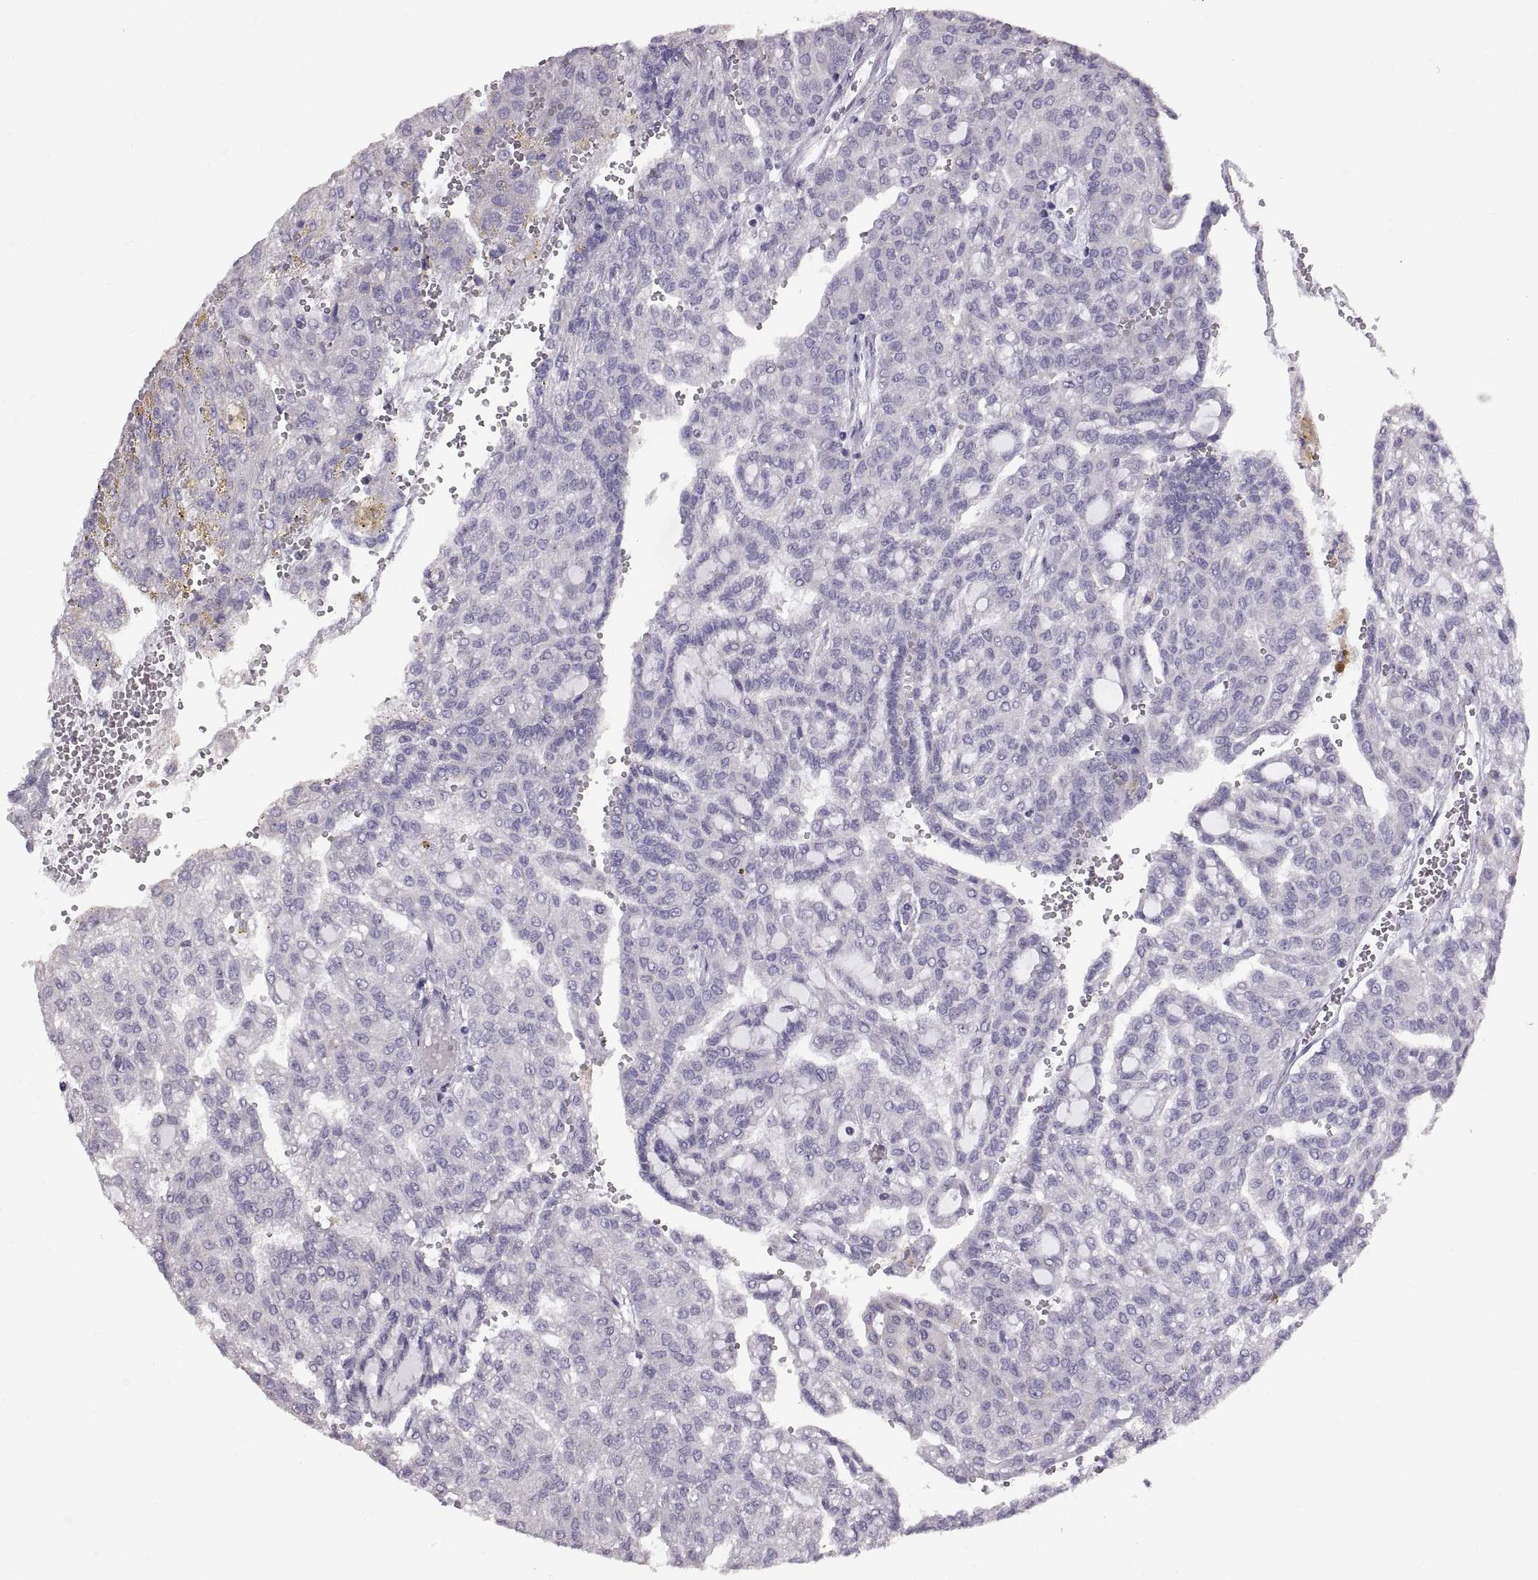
{"staining": {"intensity": "negative", "quantity": "none", "location": "none"}, "tissue": "renal cancer", "cell_type": "Tumor cells", "image_type": "cancer", "snomed": [{"axis": "morphology", "description": "Adenocarcinoma, NOS"}, {"axis": "topography", "description": "Kidney"}], "caption": "Photomicrograph shows no significant protein staining in tumor cells of adenocarcinoma (renal).", "gene": "WBP2NL", "patient": {"sex": "male", "age": 63}}